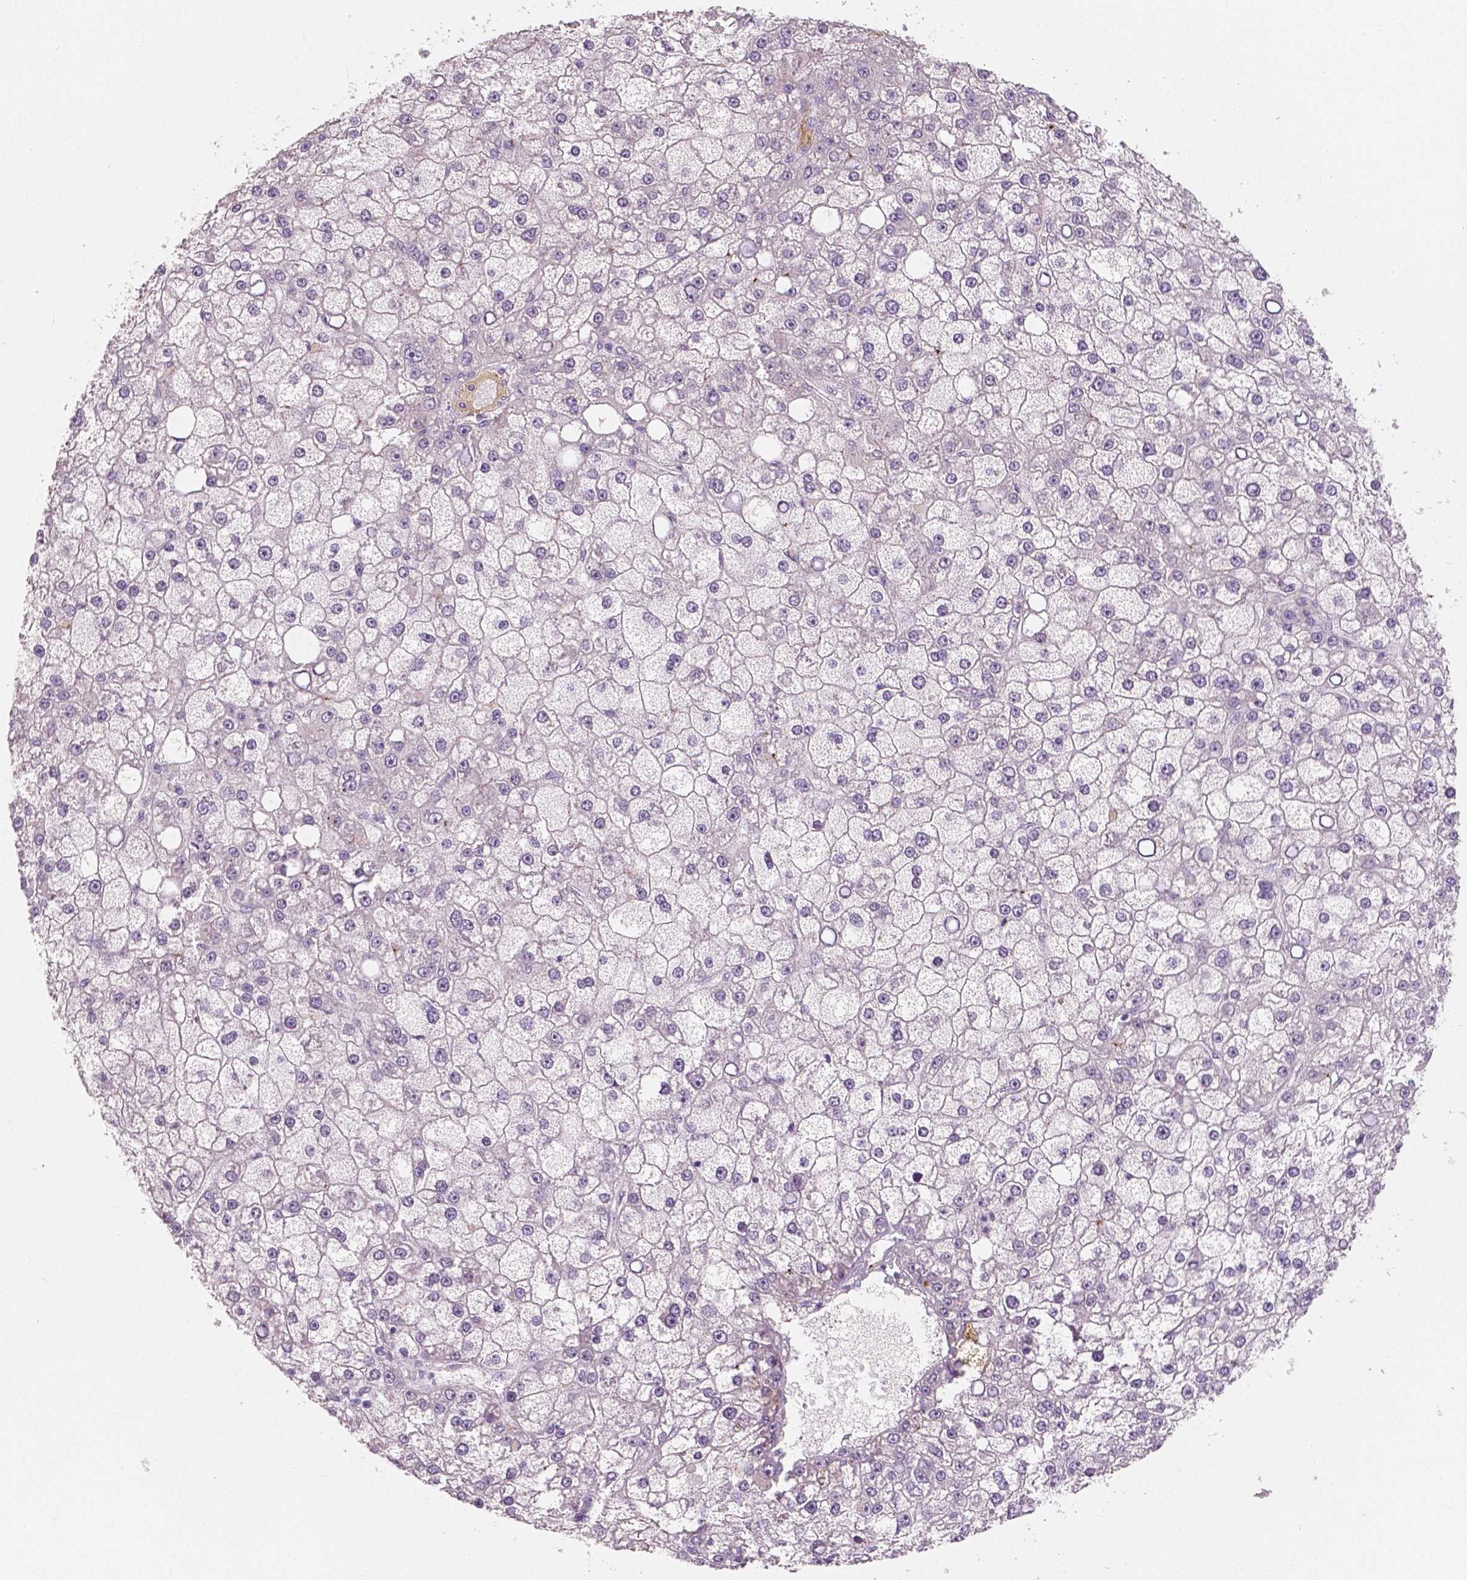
{"staining": {"intensity": "negative", "quantity": "none", "location": "none"}, "tissue": "liver cancer", "cell_type": "Tumor cells", "image_type": "cancer", "snomed": [{"axis": "morphology", "description": "Carcinoma, Hepatocellular, NOS"}, {"axis": "topography", "description": "Liver"}], "caption": "Immunohistochemistry (IHC) photomicrograph of neoplastic tissue: liver hepatocellular carcinoma stained with DAB exhibits no significant protein staining in tumor cells.", "gene": "APOA4", "patient": {"sex": "male", "age": 67}}